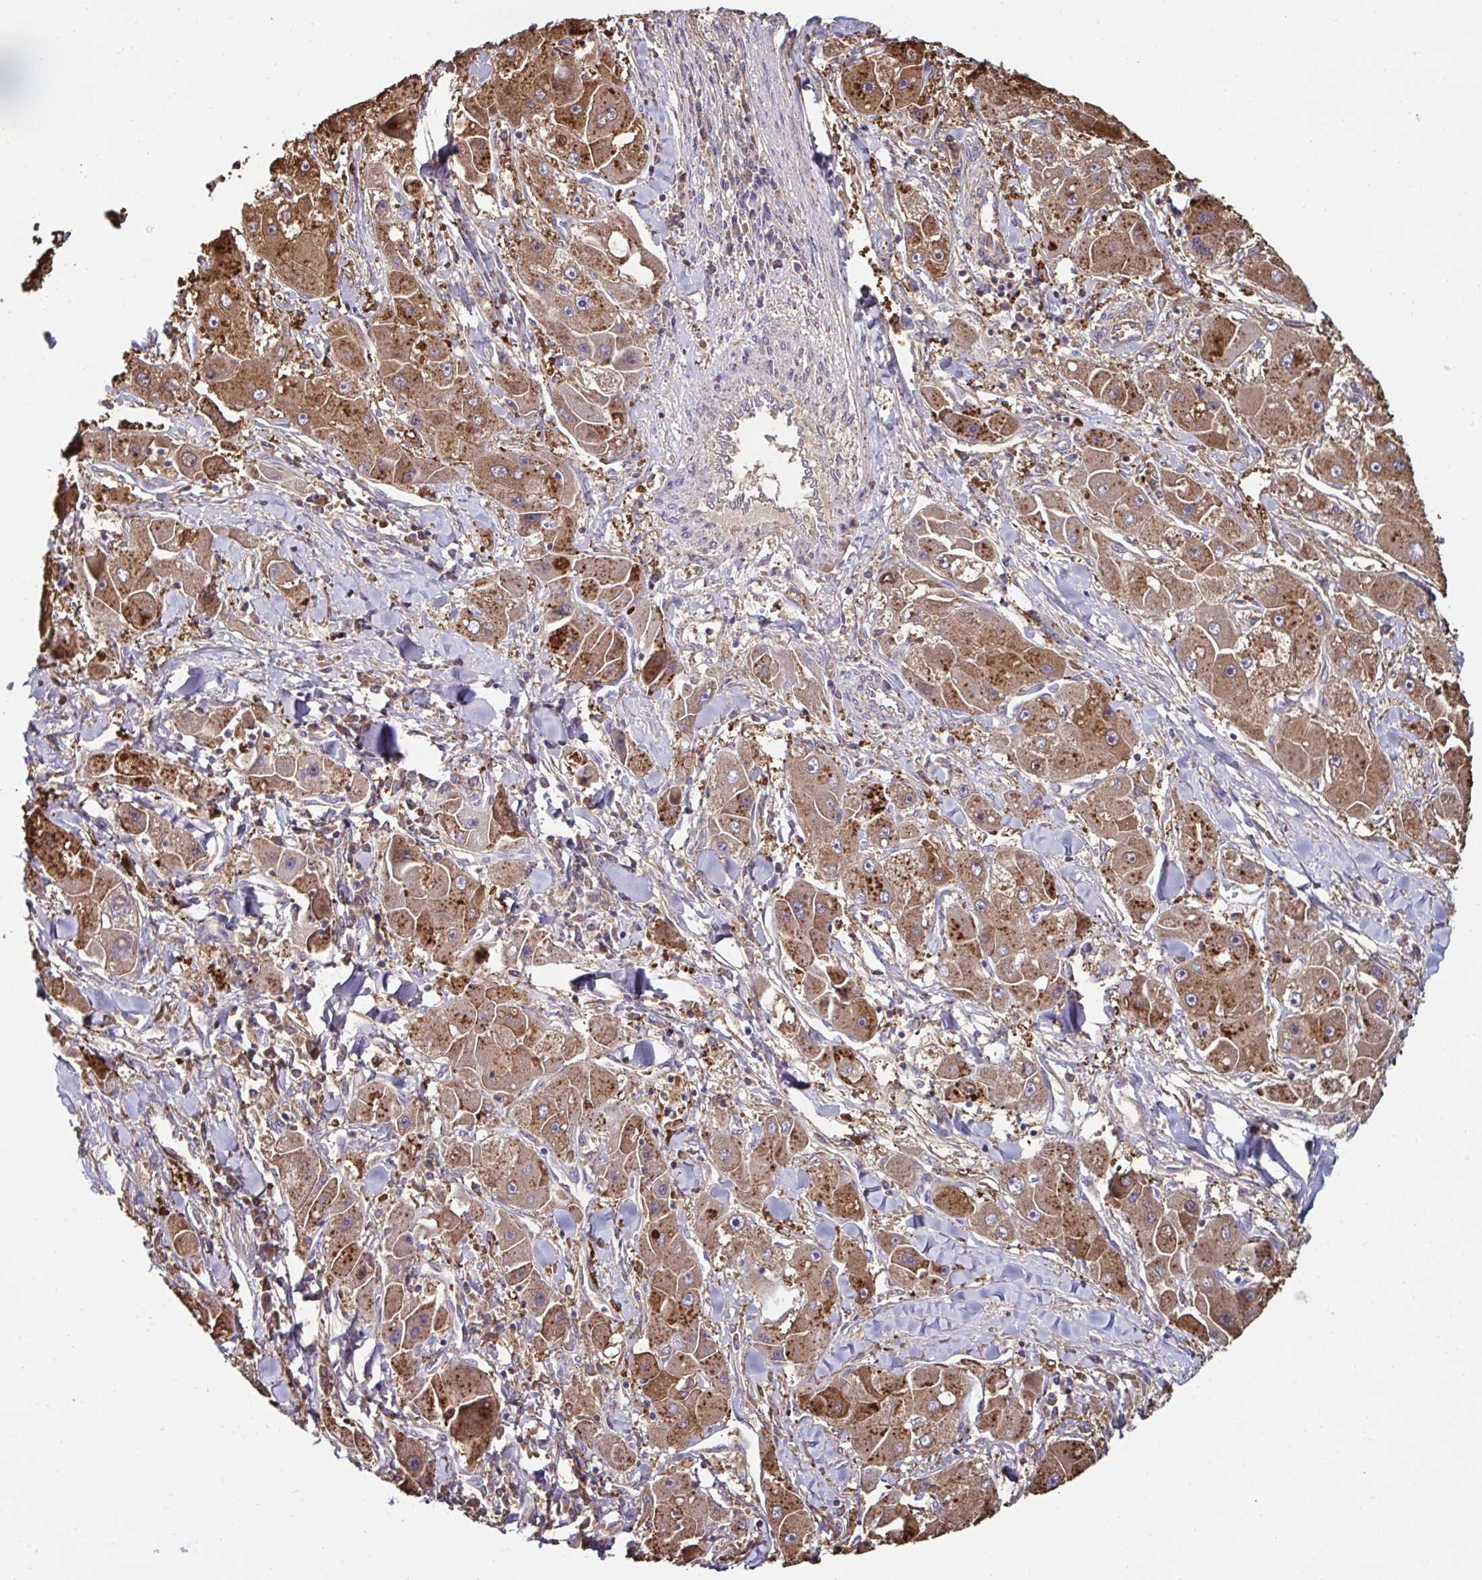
{"staining": {"intensity": "moderate", "quantity": ">75%", "location": "cytoplasmic/membranous"}, "tissue": "liver cancer", "cell_type": "Tumor cells", "image_type": "cancer", "snomed": [{"axis": "morphology", "description": "Carcinoma, Hepatocellular, NOS"}, {"axis": "topography", "description": "Liver"}], "caption": "Brown immunohistochemical staining in hepatocellular carcinoma (liver) demonstrates moderate cytoplasmic/membranous staining in approximately >75% of tumor cells. (Brightfield microscopy of DAB IHC at high magnification).", "gene": "FBXL13", "patient": {"sex": "male", "age": 24}}